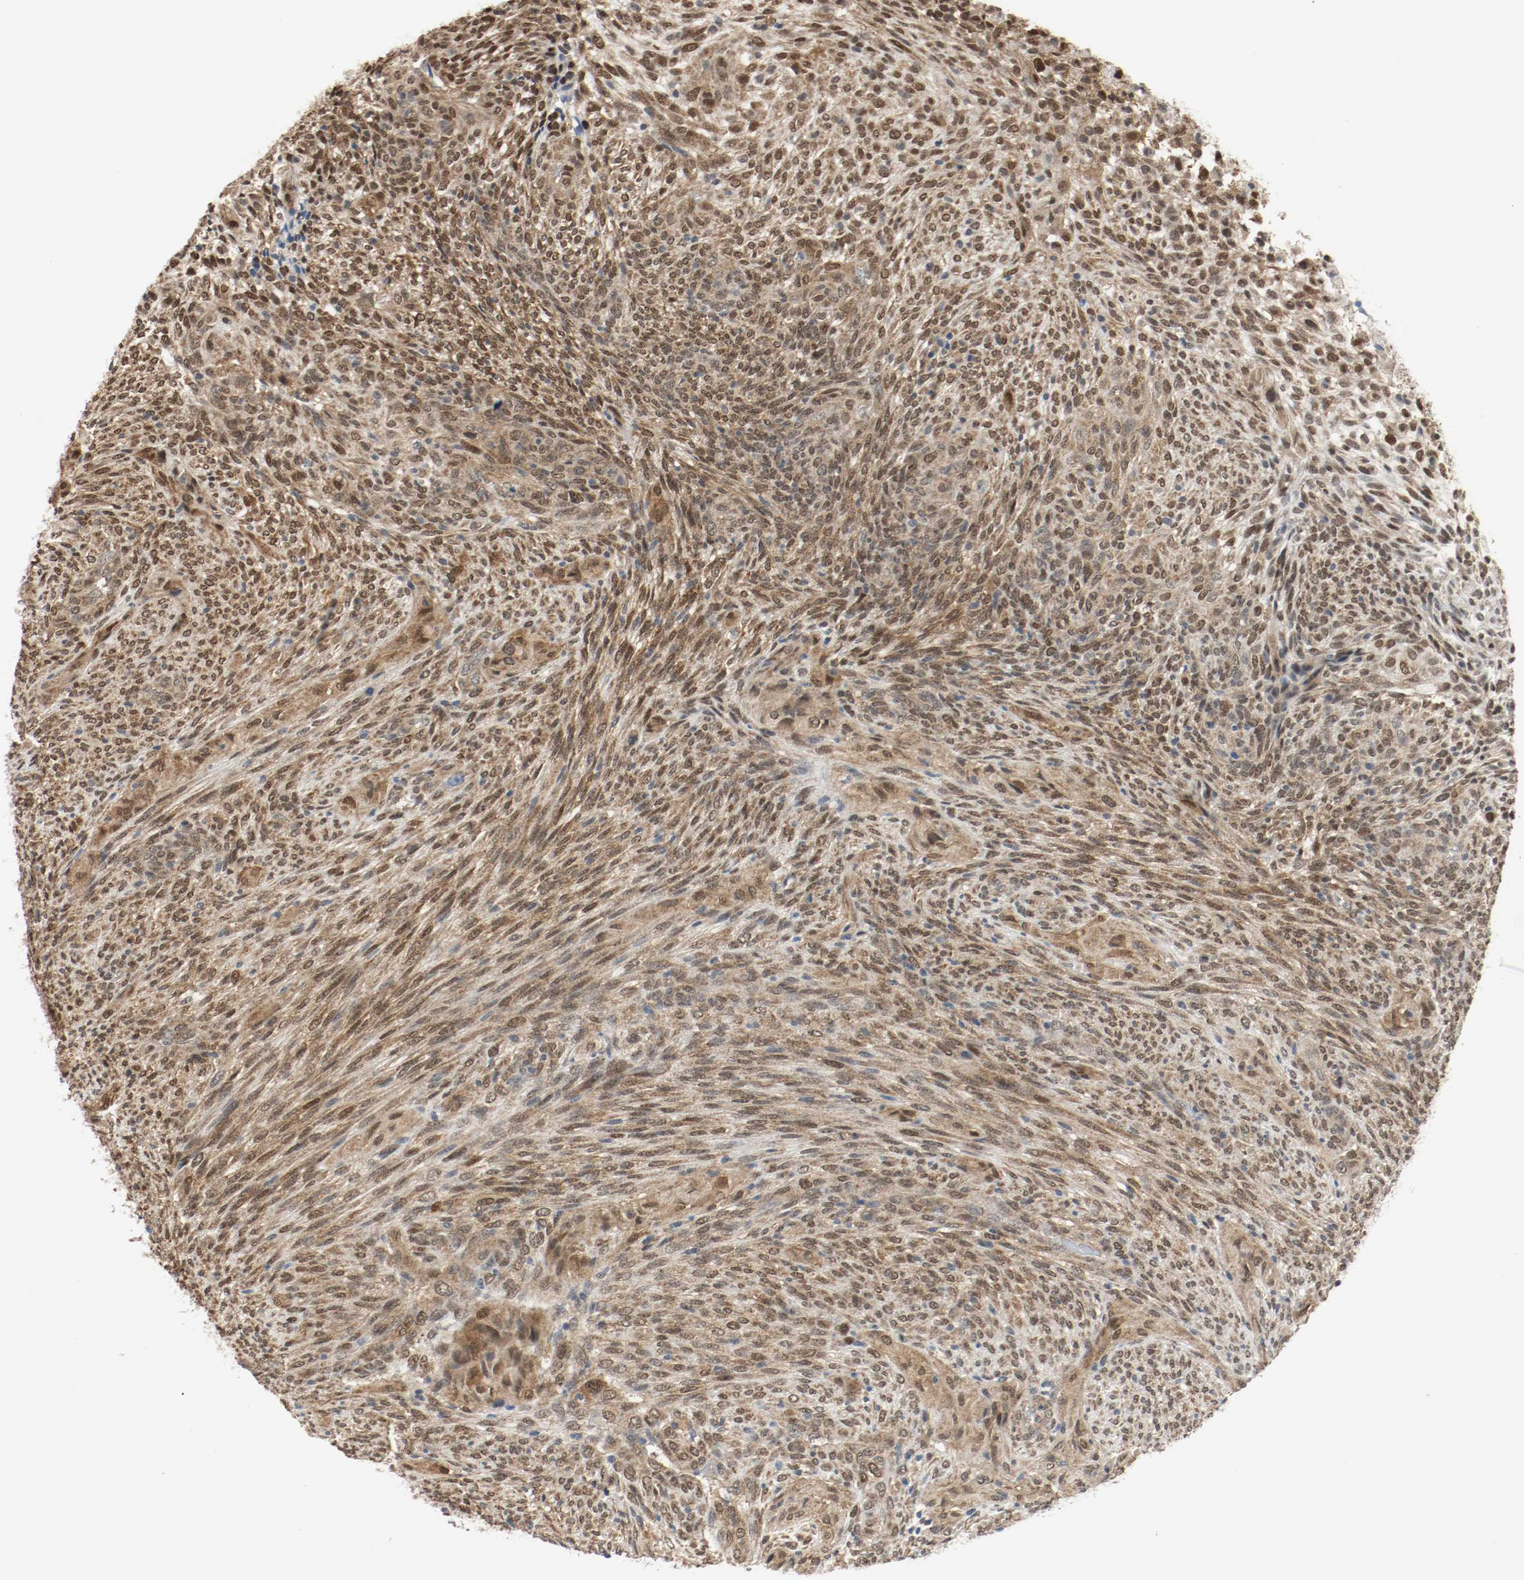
{"staining": {"intensity": "moderate", "quantity": ">75%", "location": "cytoplasmic/membranous,nuclear"}, "tissue": "glioma", "cell_type": "Tumor cells", "image_type": "cancer", "snomed": [{"axis": "morphology", "description": "Glioma, malignant, High grade"}, {"axis": "topography", "description": "Cerebral cortex"}], "caption": "Protein analysis of malignant high-grade glioma tissue demonstrates moderate cytoplasmic/membranous and nuclear staining in approximately >75% of tumor cells.", "gene": "PPME1", "patient": {"sex": "female", "age": 55}}